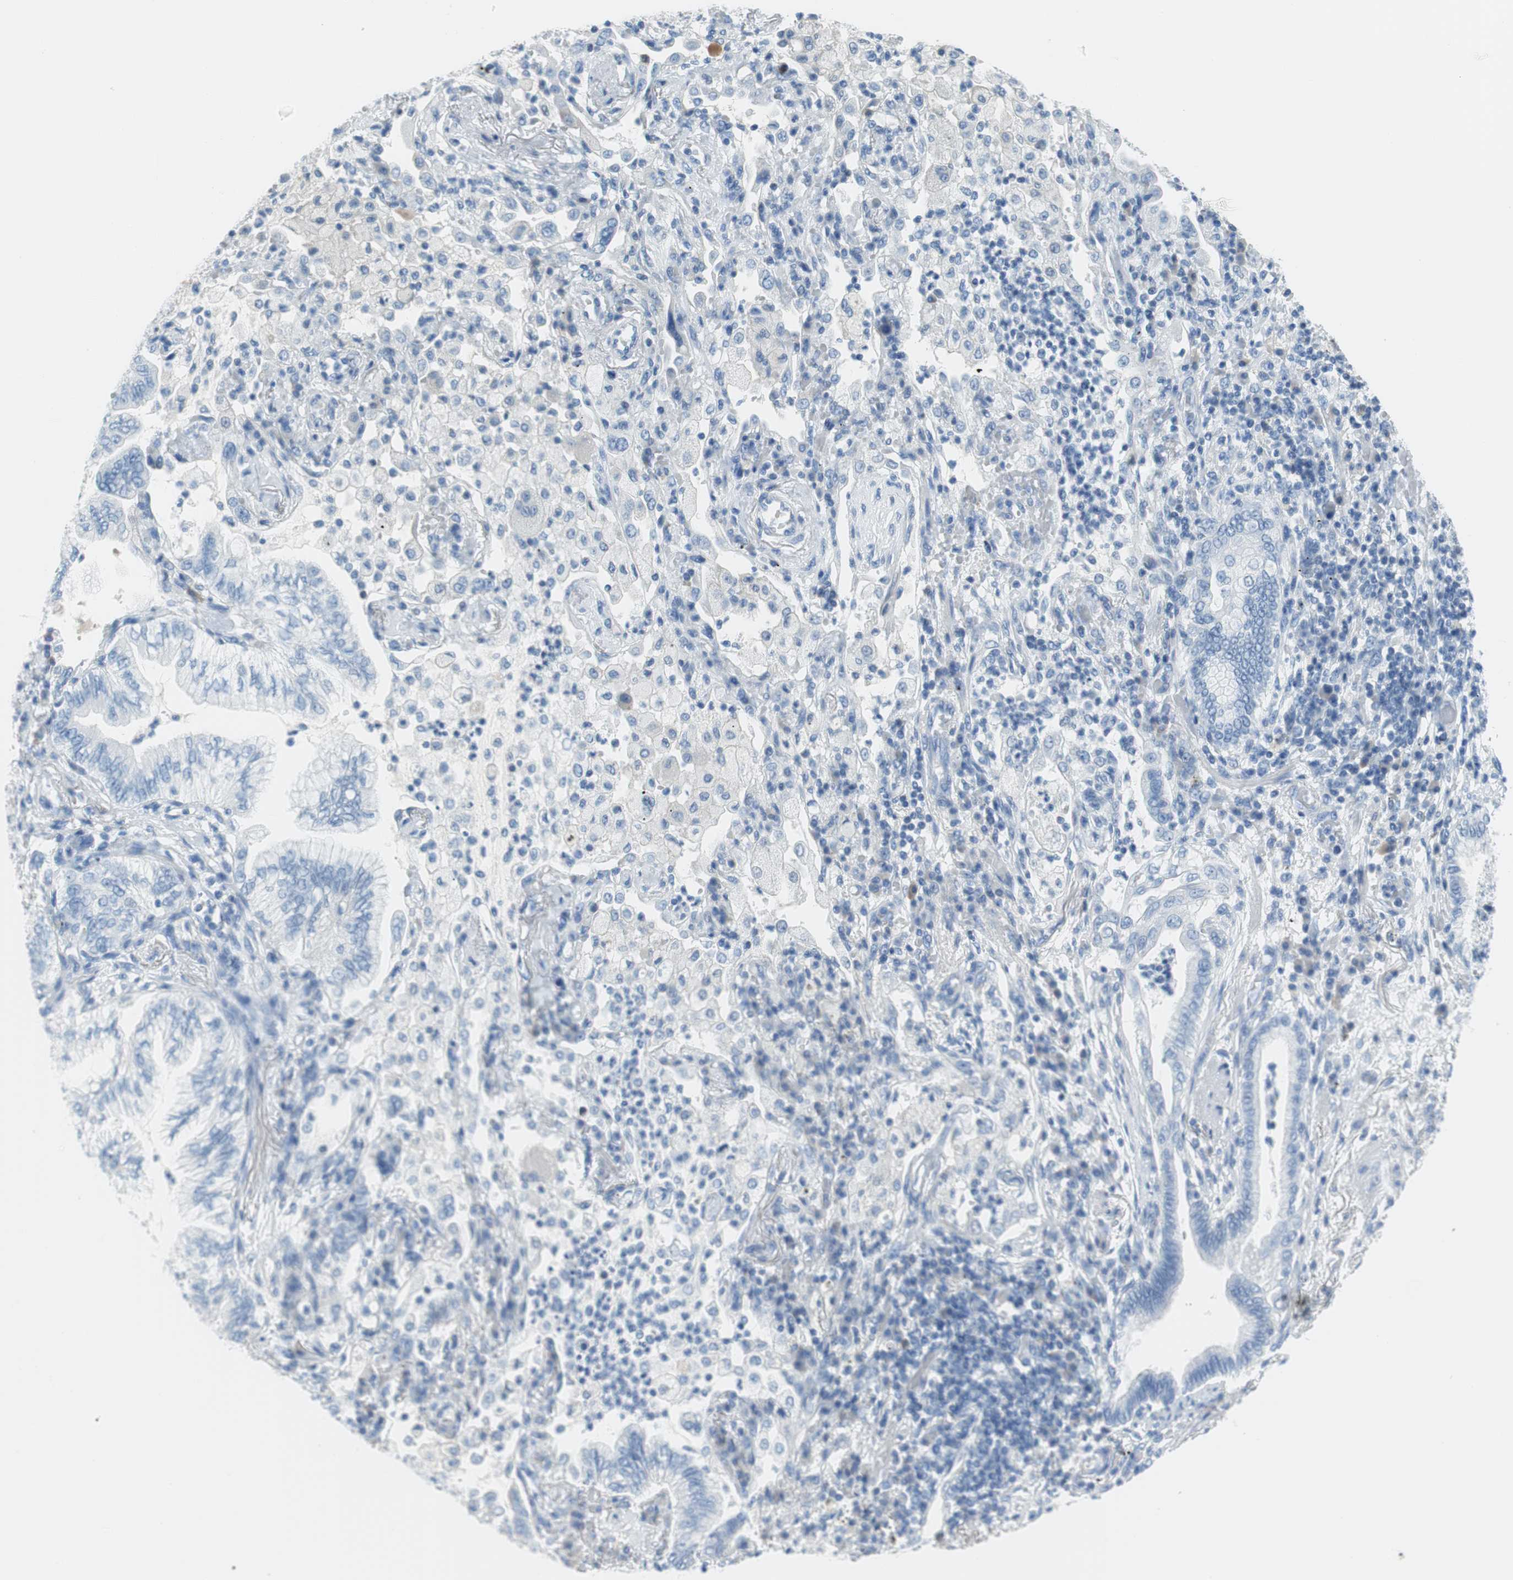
{"staining": {"intensity": "negative", "quantity": "none", "location": "none"}, "tissue": "lung cancer", "cell_type": "Tumor cells", "image_type": "cancer", "snomed": [{"axis": "morphology", "description": "Normal tissue, NOS"}, {"axis": "morphology", "description": "Adenocarcinoma, NOS"}, {"axis": "topography", "description": "Bronchus"}, {"axis": "topography", "description": "Lung"}], "caption": "Immunohistochemistry image of neoplastic tissue: lung cancer (adenocarcinoma) stained with DAB (3,3'-diaminobenzidine) reveals no significant protein staining in tumor cells.", "gene": "MYH1", "patient": {"sex": "female", "age": 70}}